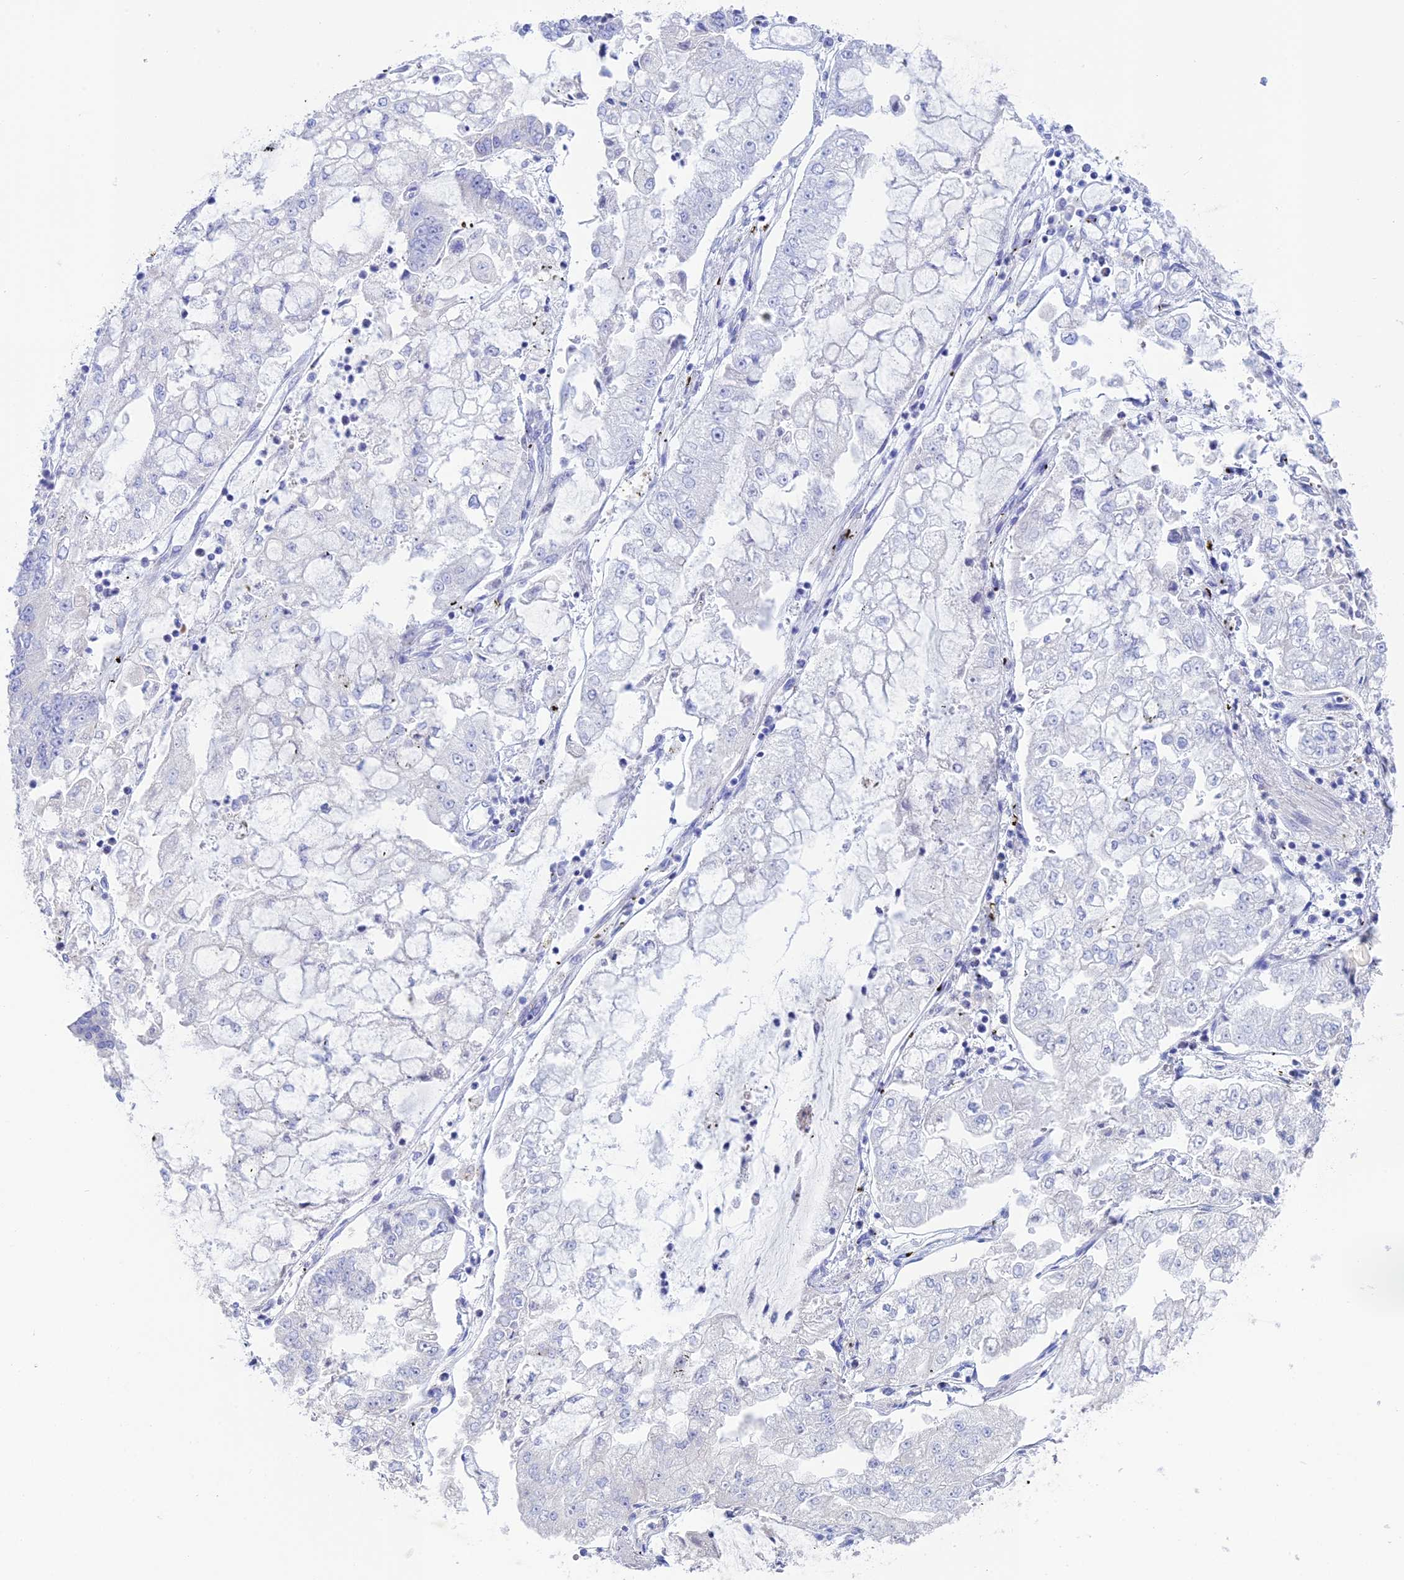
{"staining": {"intensity": "negative", "quantity": "none", "location": "none"}, "tissue": "stomach cancer", "cell_type": "Tumor cells", "image_type": "cancer", "snomed": [{"axis": "morphology", "description": "Adenocarcinoma, NOS"}, {"axis": "topography", "description": "Stomach"}], "caption": "Adenocarcinoma (stomach) stained for a protein using immunohistochemistry (IHC) reveals no positivity tumor cells.", "gene": "BTBD19", "patient": {"sex": "male", "age": 76}}